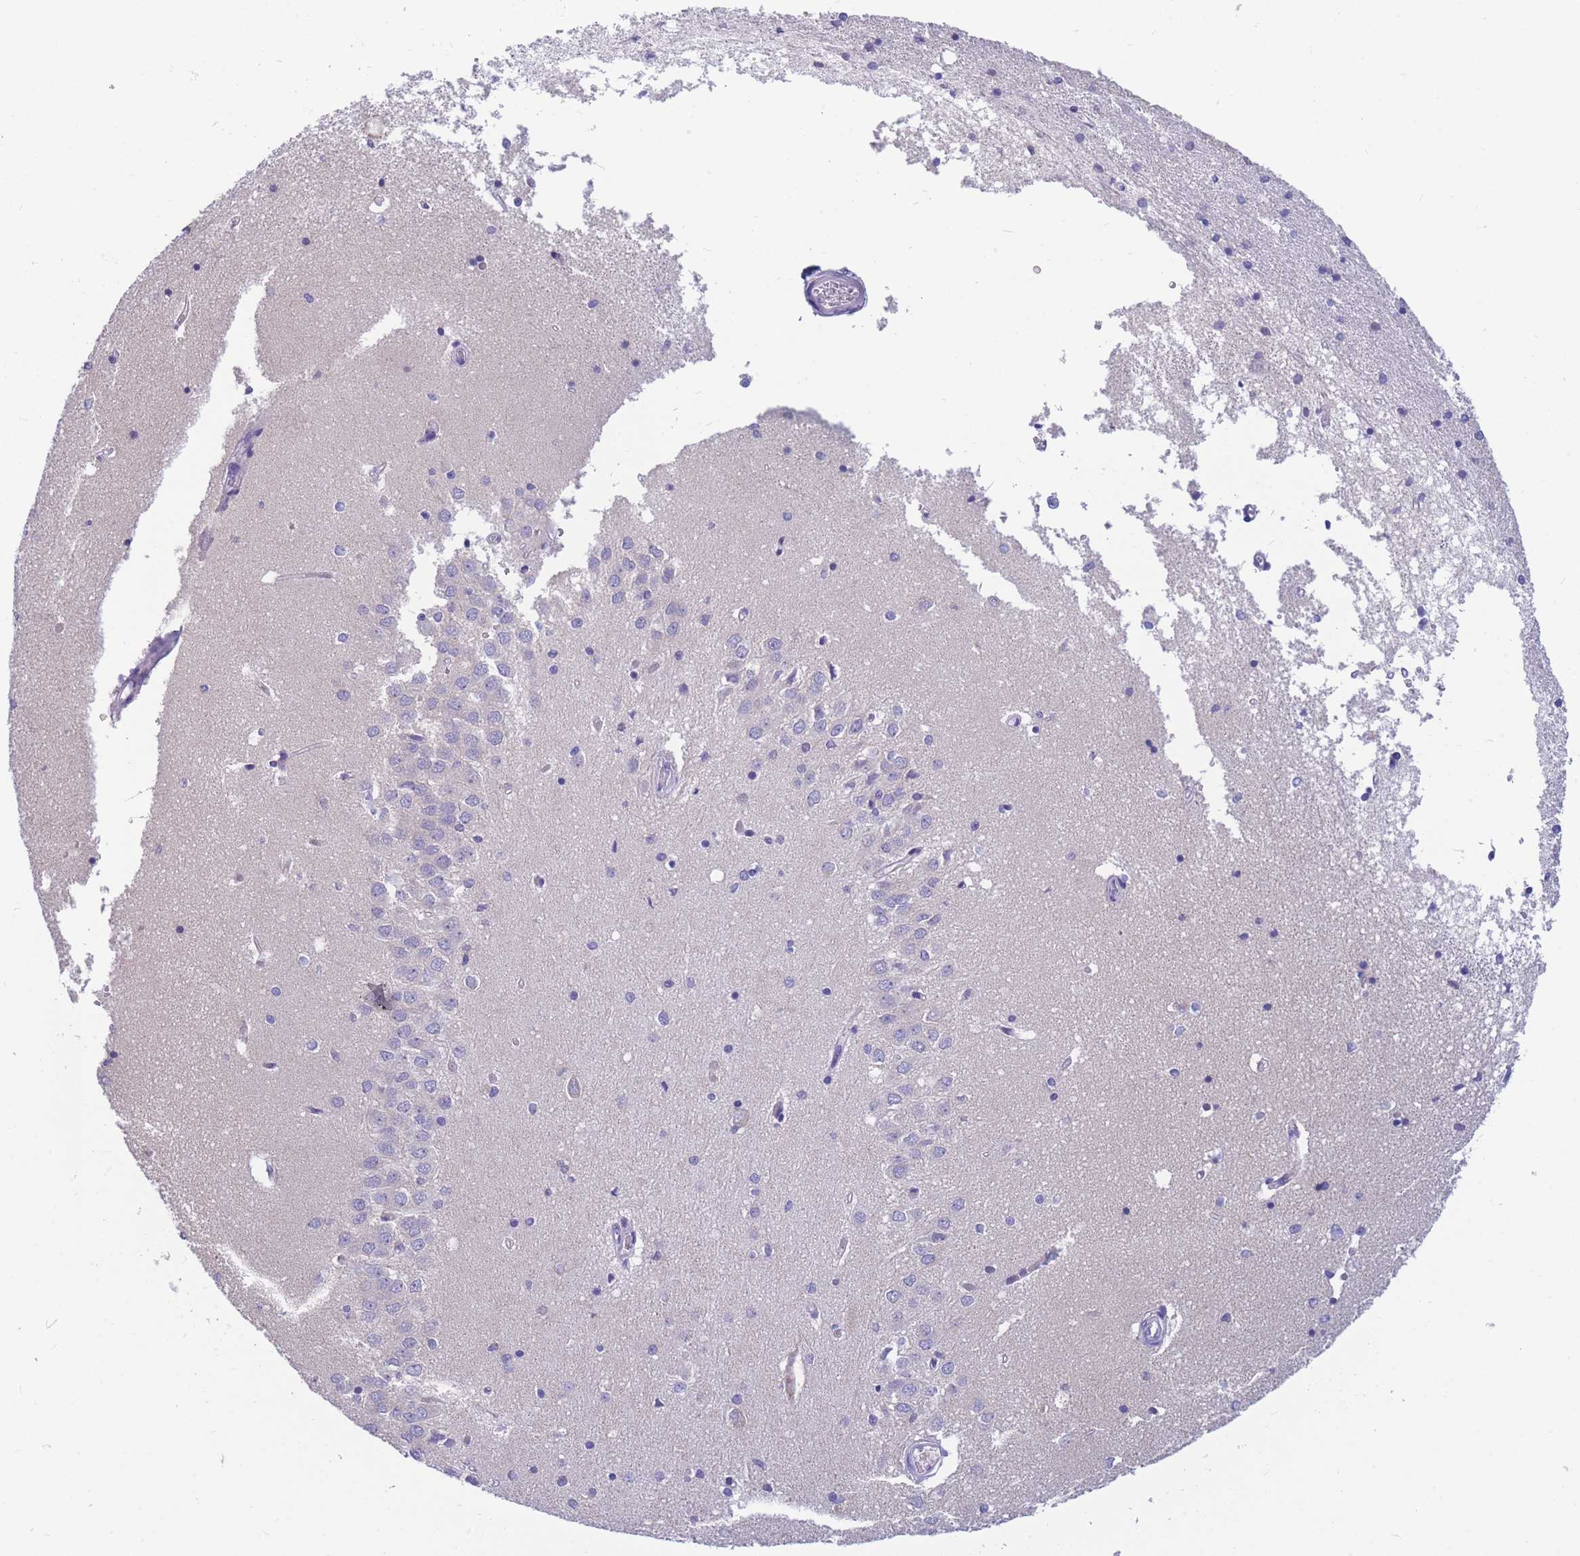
{"staining": {"intensity": "negative", "quantity": "none", "location": "none"}, "tissue": "hippocampus", "cell_type": "Glial cells", "image_type": "normal", "snomed": [{"axis": "morphology", "description": "Normal tissue, NOS"}, {"axis": "topography", "description": "Hippocampus"}], "caption": "This is an immunohistochemistry micrograph of normal hippocampus. There is no staining in glial cells.", "gene": "DHRS11", "patient": {"sex": "male", "age": 45}}